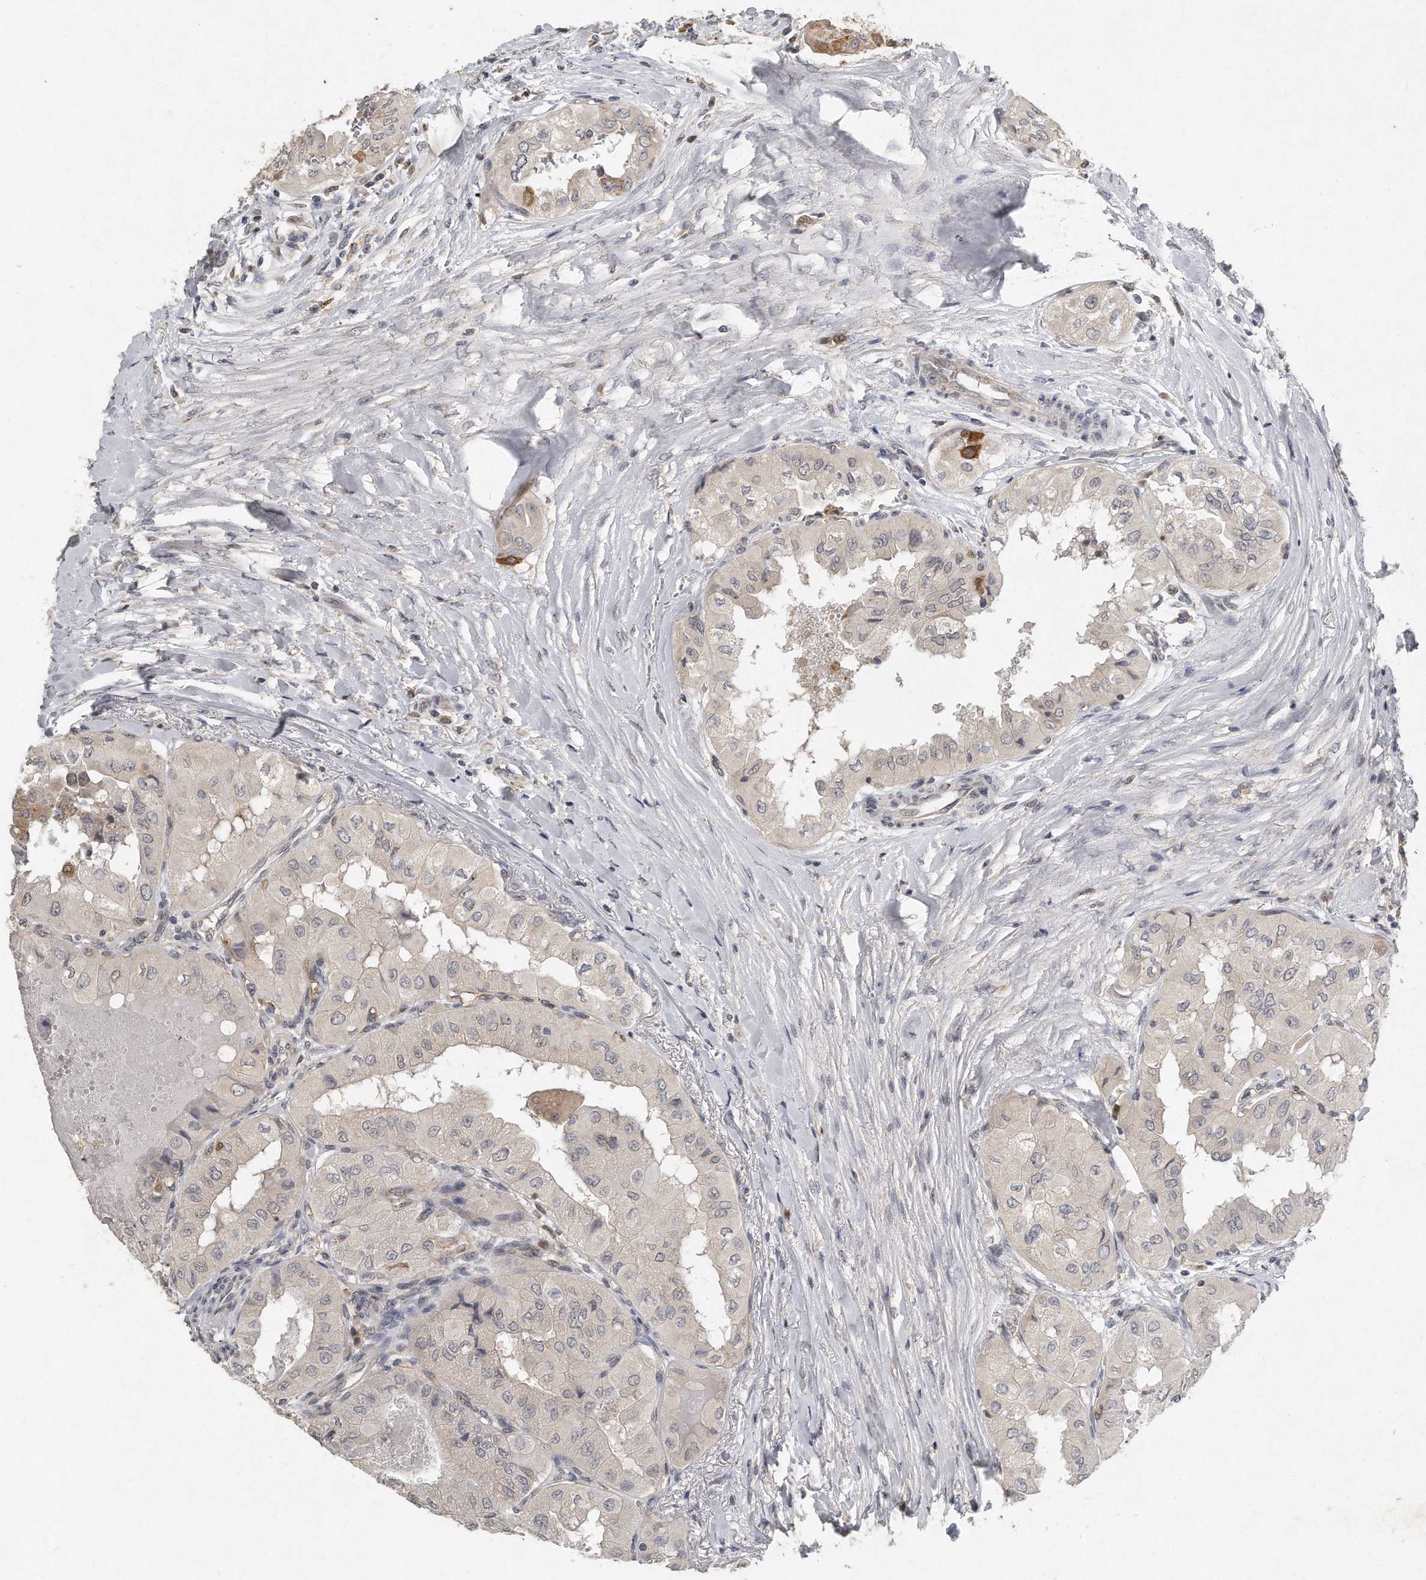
{"staining": {"intensity": "negative", "quantity": "none", "location": "none"}, "tissue": "thyroid cancer", "cell_type": "Tumor cells", "image_type": "cancer", "snomed": [{"axis": "morphology", "description": "Papillary adenocarcinoma, NOS"}, {"axis": "topography", "description": "Thyroid gland"}], "caption": "This image is of thyroid cancer (papillary adenocarcinoma) stained with immunohistochemistry to label a protein in brown with the nuclei are counter-stained blue. There is no positivity in tumor cells.", "gene": "CAMK1", "patient": {"sex": "female", "age": 59}}